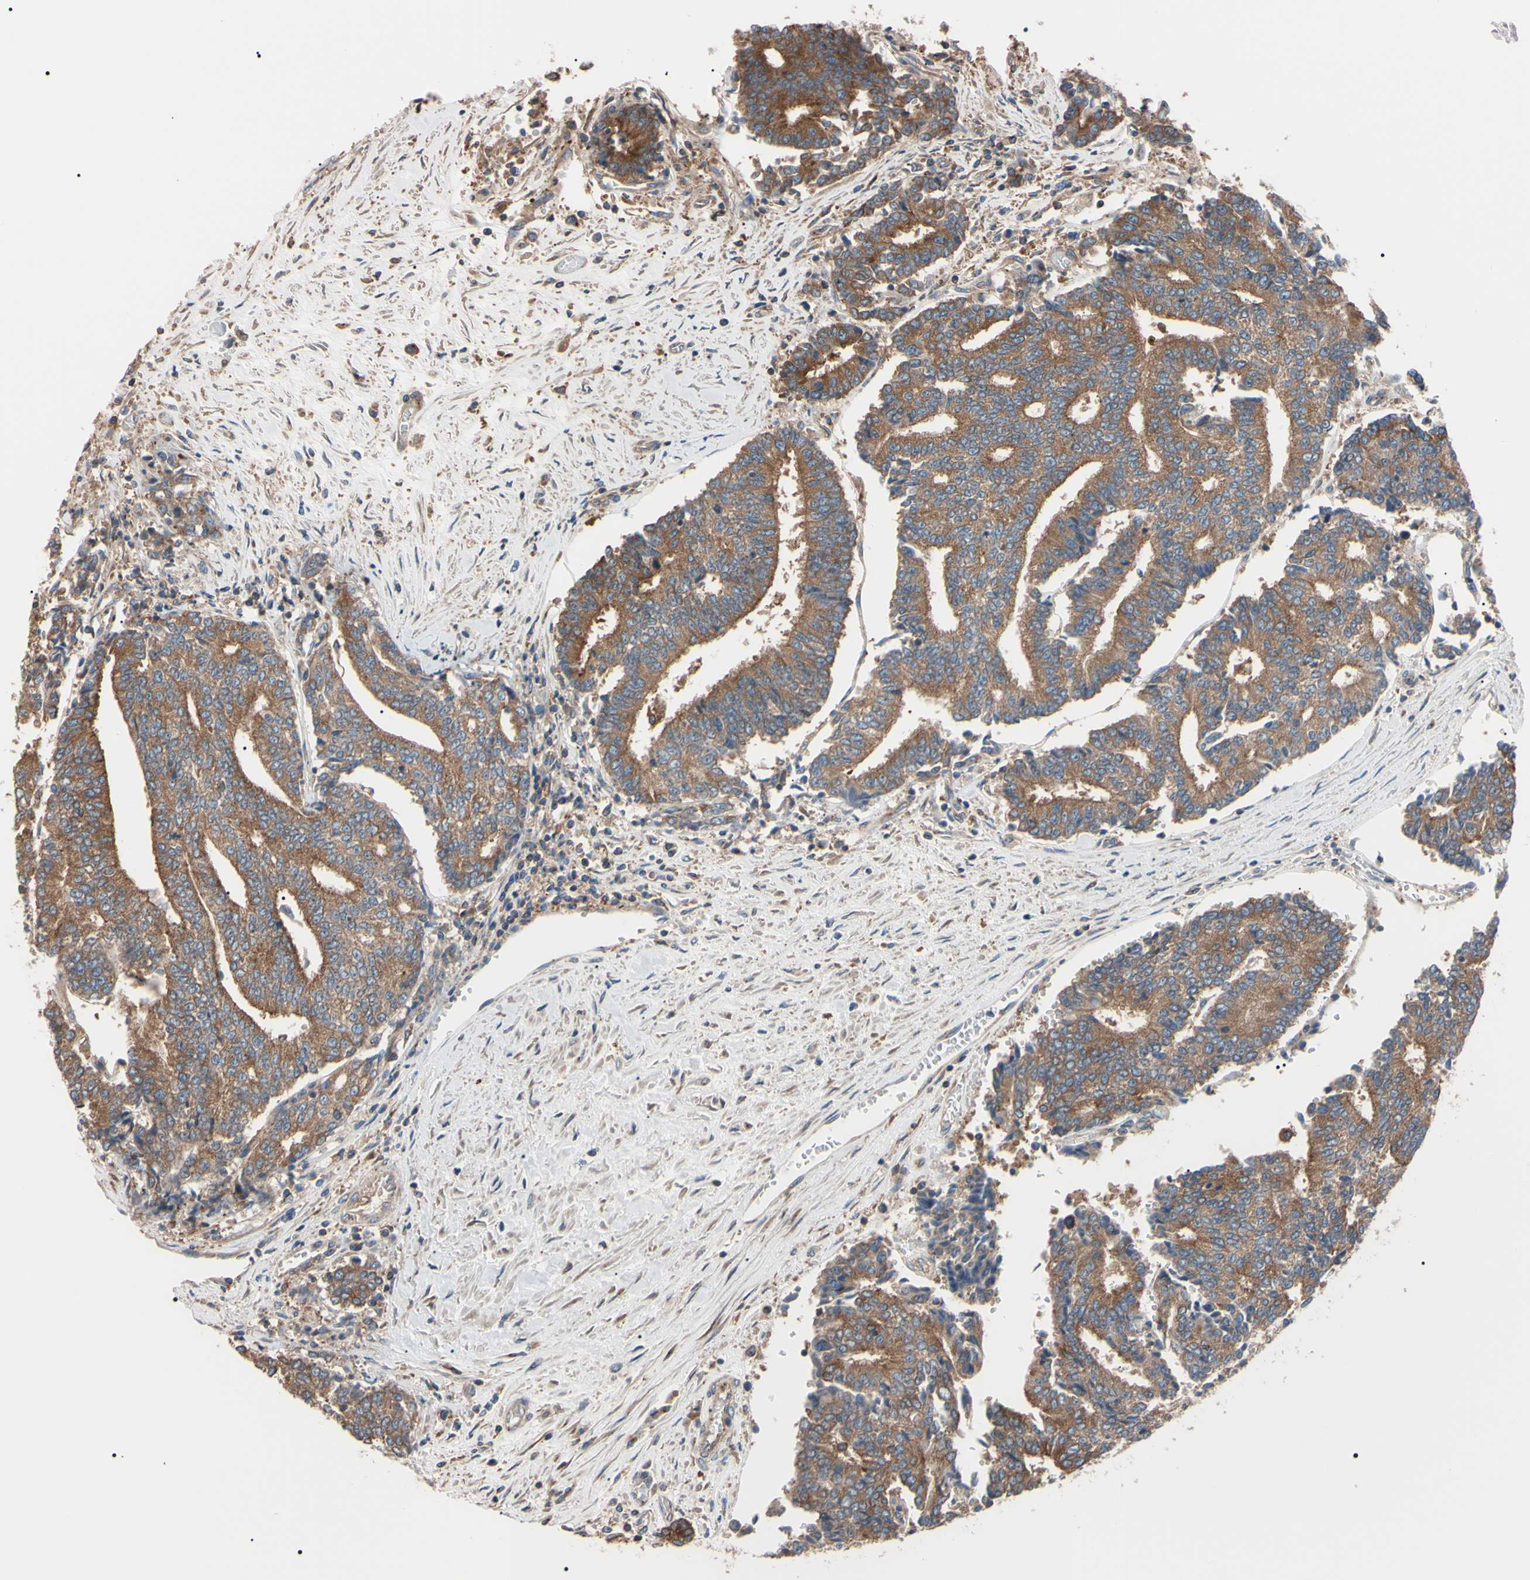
{"staining": {"intensity": "moderate", "quantity": ">75%", "location": "cytoplasmic/membranous"}, "tissue": "prostate cancer", "cell_type": "Tumor cells", "image_type": "cancer", "snomed": [{"axis": "morphology", "description": "Normal tissue, NOS"}, {"axis": "morphology", "description": "Adenocarcinoma, High grade"}, {"axis": "topography", "description": "Prostate"}, {"axis": "topography", "description": "Seminal veicle"}], "caption": "Immunohistochemical staining of human prostate cancer demonstrates medium levels of moderate cytoplasmic/membranous positivity in approximately >75% of tumor cells. (brown staining indicates protein expression, while blue staining denotes nuclei).", "gene": "PRKACA", "patient": {"sex": "male", "age": 55}}